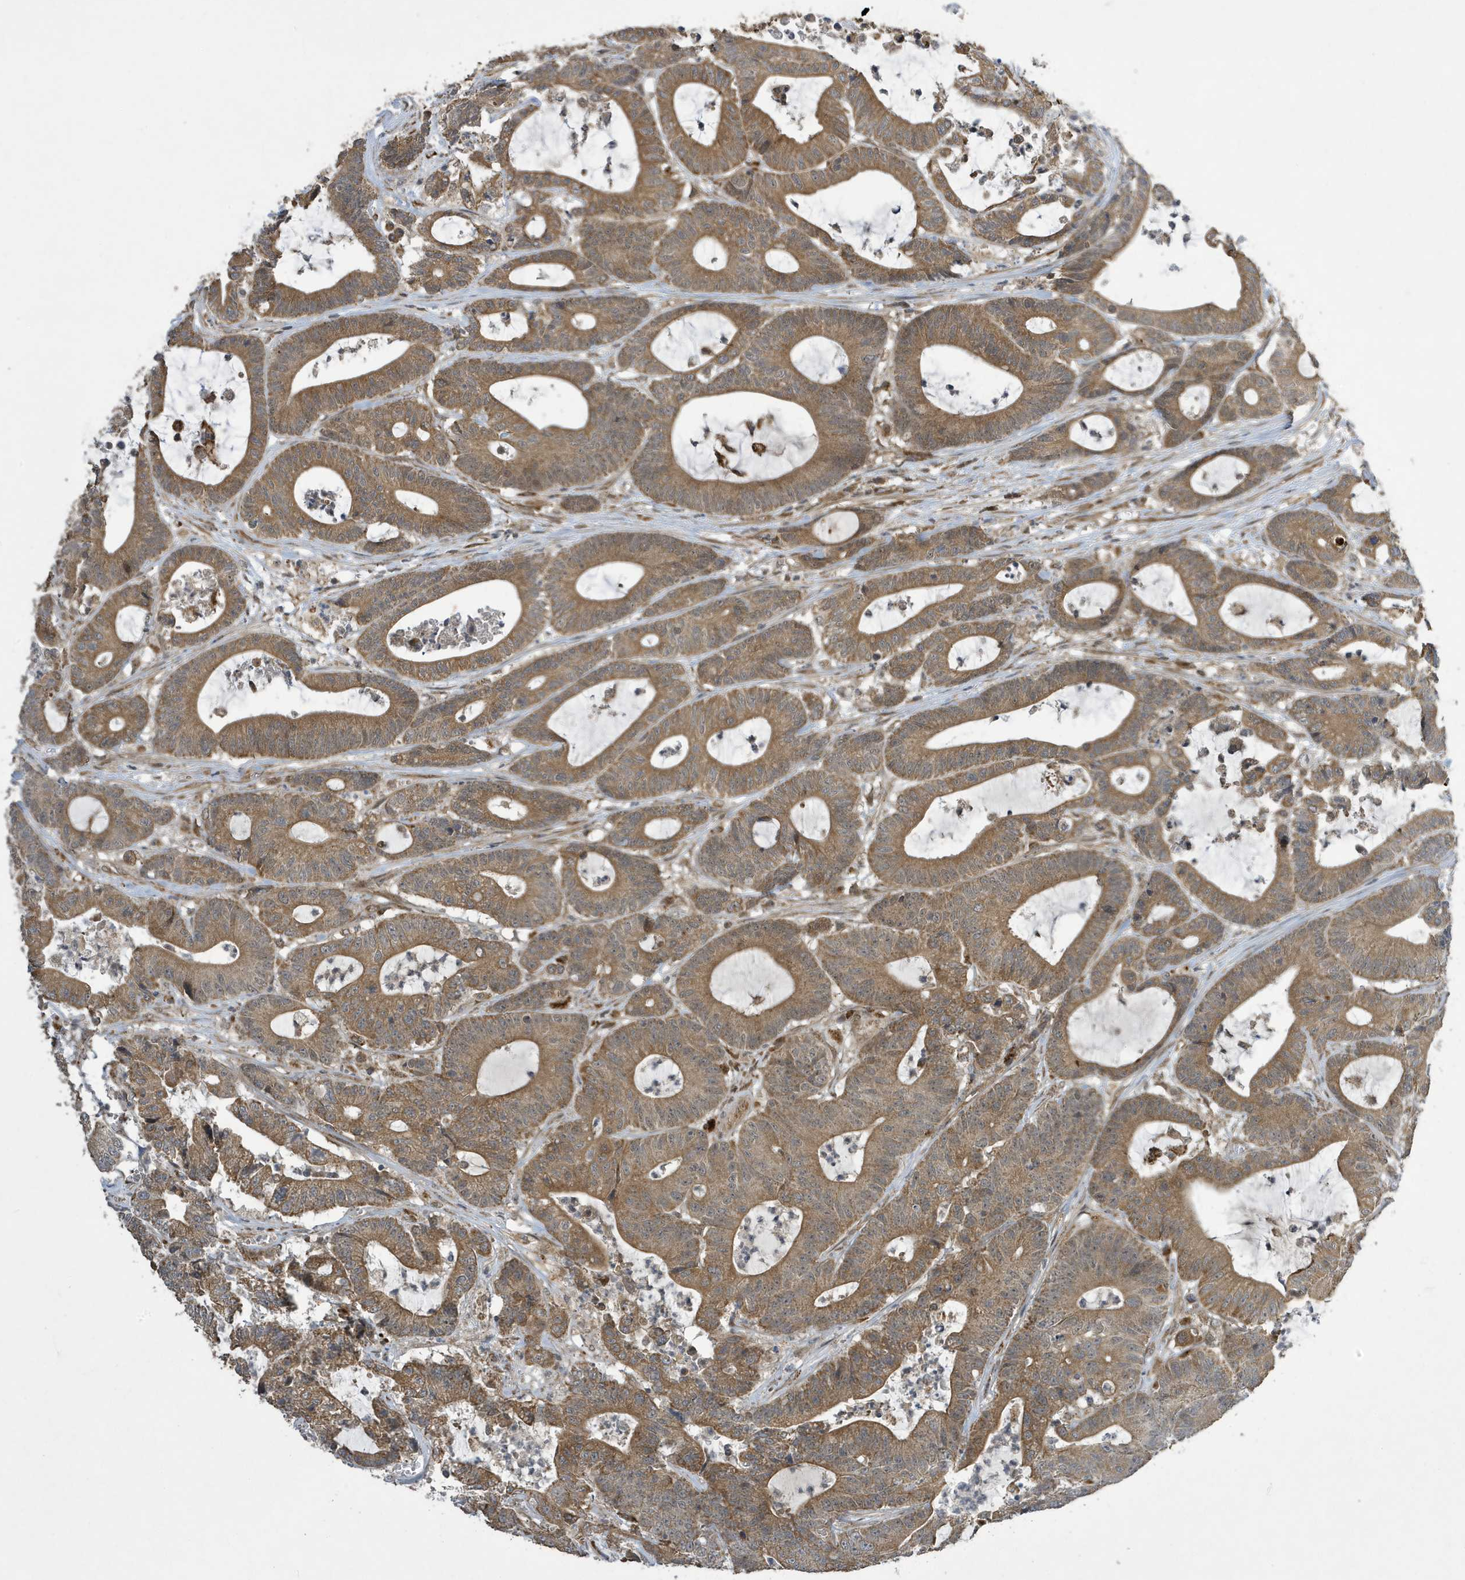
{"staining": {"intensity": "moderate", "quantity": ">75%", "location": "cytoplasmic/membranous"}, "tissue": "colorectal cancer", "cell_type": "Tumor cells", "image_type": "cancer", "snomed": [{"axis": "morphology", "description": "Adenocarcinoma, NOS"}, {"axis": "topography", "description": "Colon"}], "caption": "Tumor cells show medium levels of moderate cytoplasmic/membranous staining in about >75% of cells in human colorectal adenocarcinoma. The protein of interest is stained brown, and the nuclei are stained in blue (DAB IHC with brightfield microscopy, high magnification).", "gene": "NCOA7", "patient": {"sex": "female", "age": 84}}